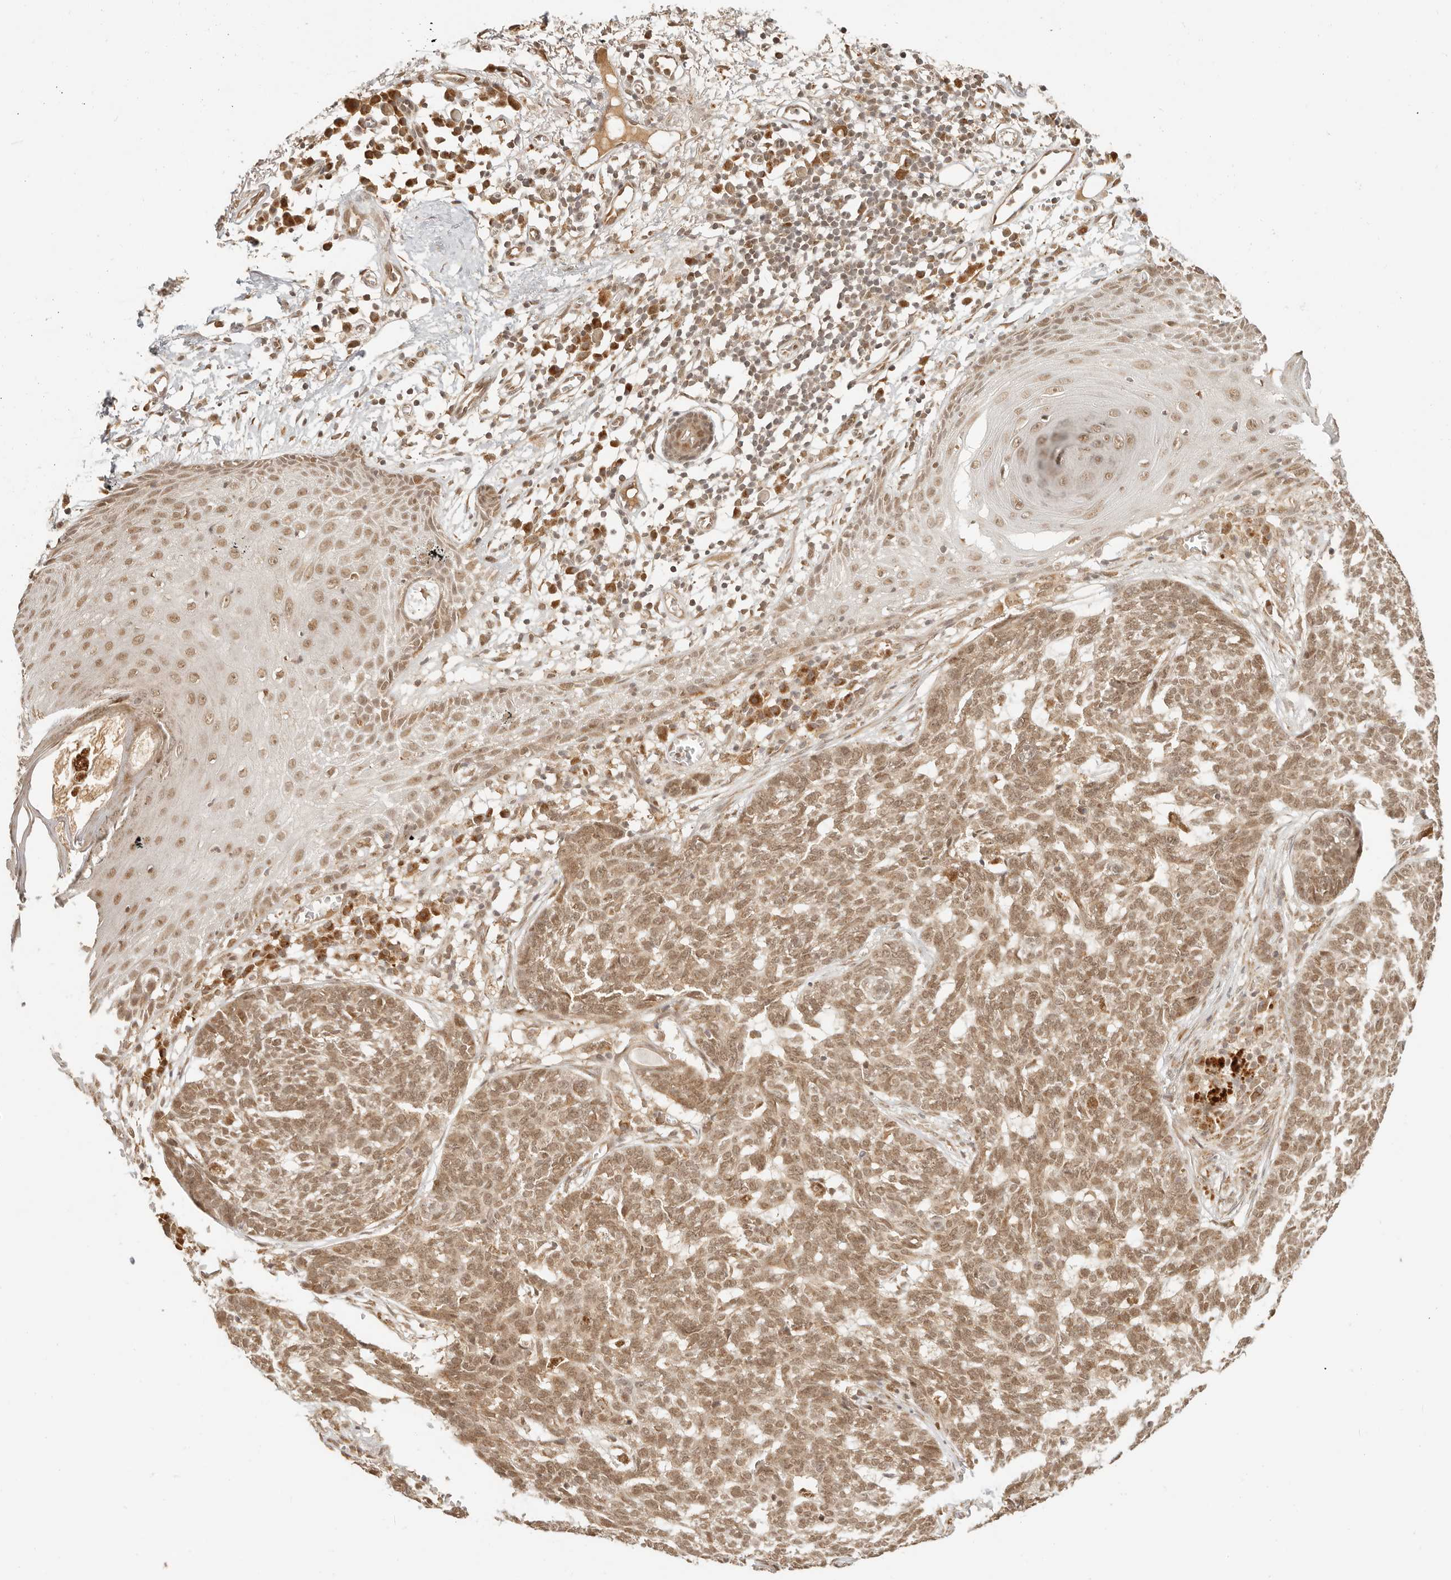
{"staining": {"intensity": "moderate", "quantity": ">75%", "location": "nuclear"}, "tissue": "skin cancer", "cell_type": "Tumor cells", "image_type": "cancer", "snomed": [{"axis": "morphology", "description": "Basal cell carcinoma"}, {"axis": "topography", "description": "Skin"}], "caption": "The immunohistochemical stain shows moderate nuclear staining in tumor cells of skin cancer tissue.", "gene": "INTS11", "patient": {"sex": "male", "age": 85}}